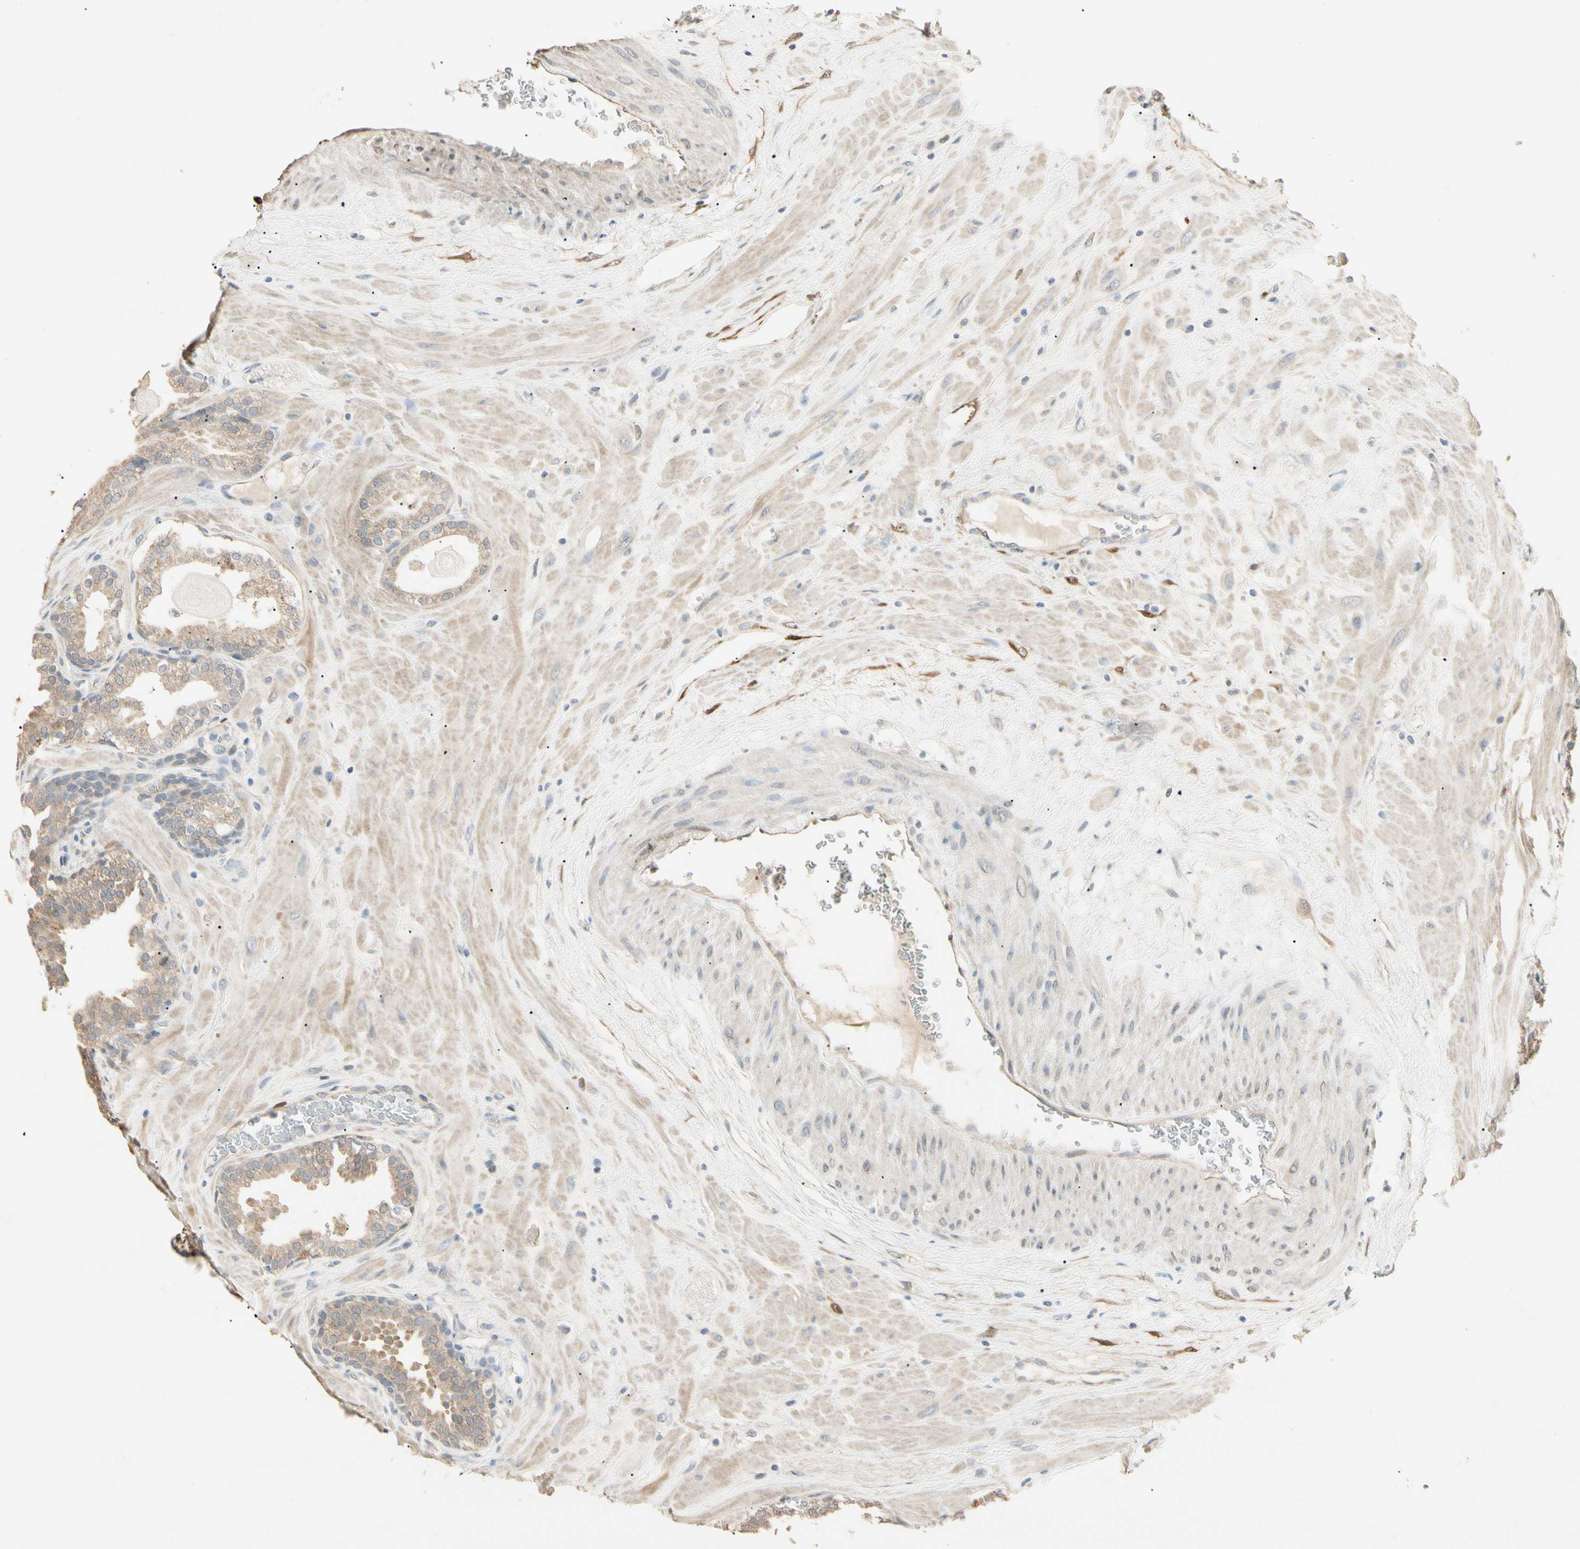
{"staining": {"intensity": "weak", "quantity": ">75%", "location": "cytoplasmic/membranous"}, "tissue": "prostate", "cell_type": "Glandular cells", "image_type": "normal", "snomed": [{"axis": "morphology", "description": "Normal tissue, NOS"}, {"axis": "topography", "description": "Prostate"}], "caption": "Protein analysis of unremarkable prostate shows weak cytoplasmic/membranous positivity in approximately >75% of glandular cells. The staining was performed using DAB (3,3'-diaminobenzidine), with brown indicating positive protein expression. Nuclei are stained blue with hematoxylin.", "gene": "GNE", "patient": {"sex": "male", "age": 51}}